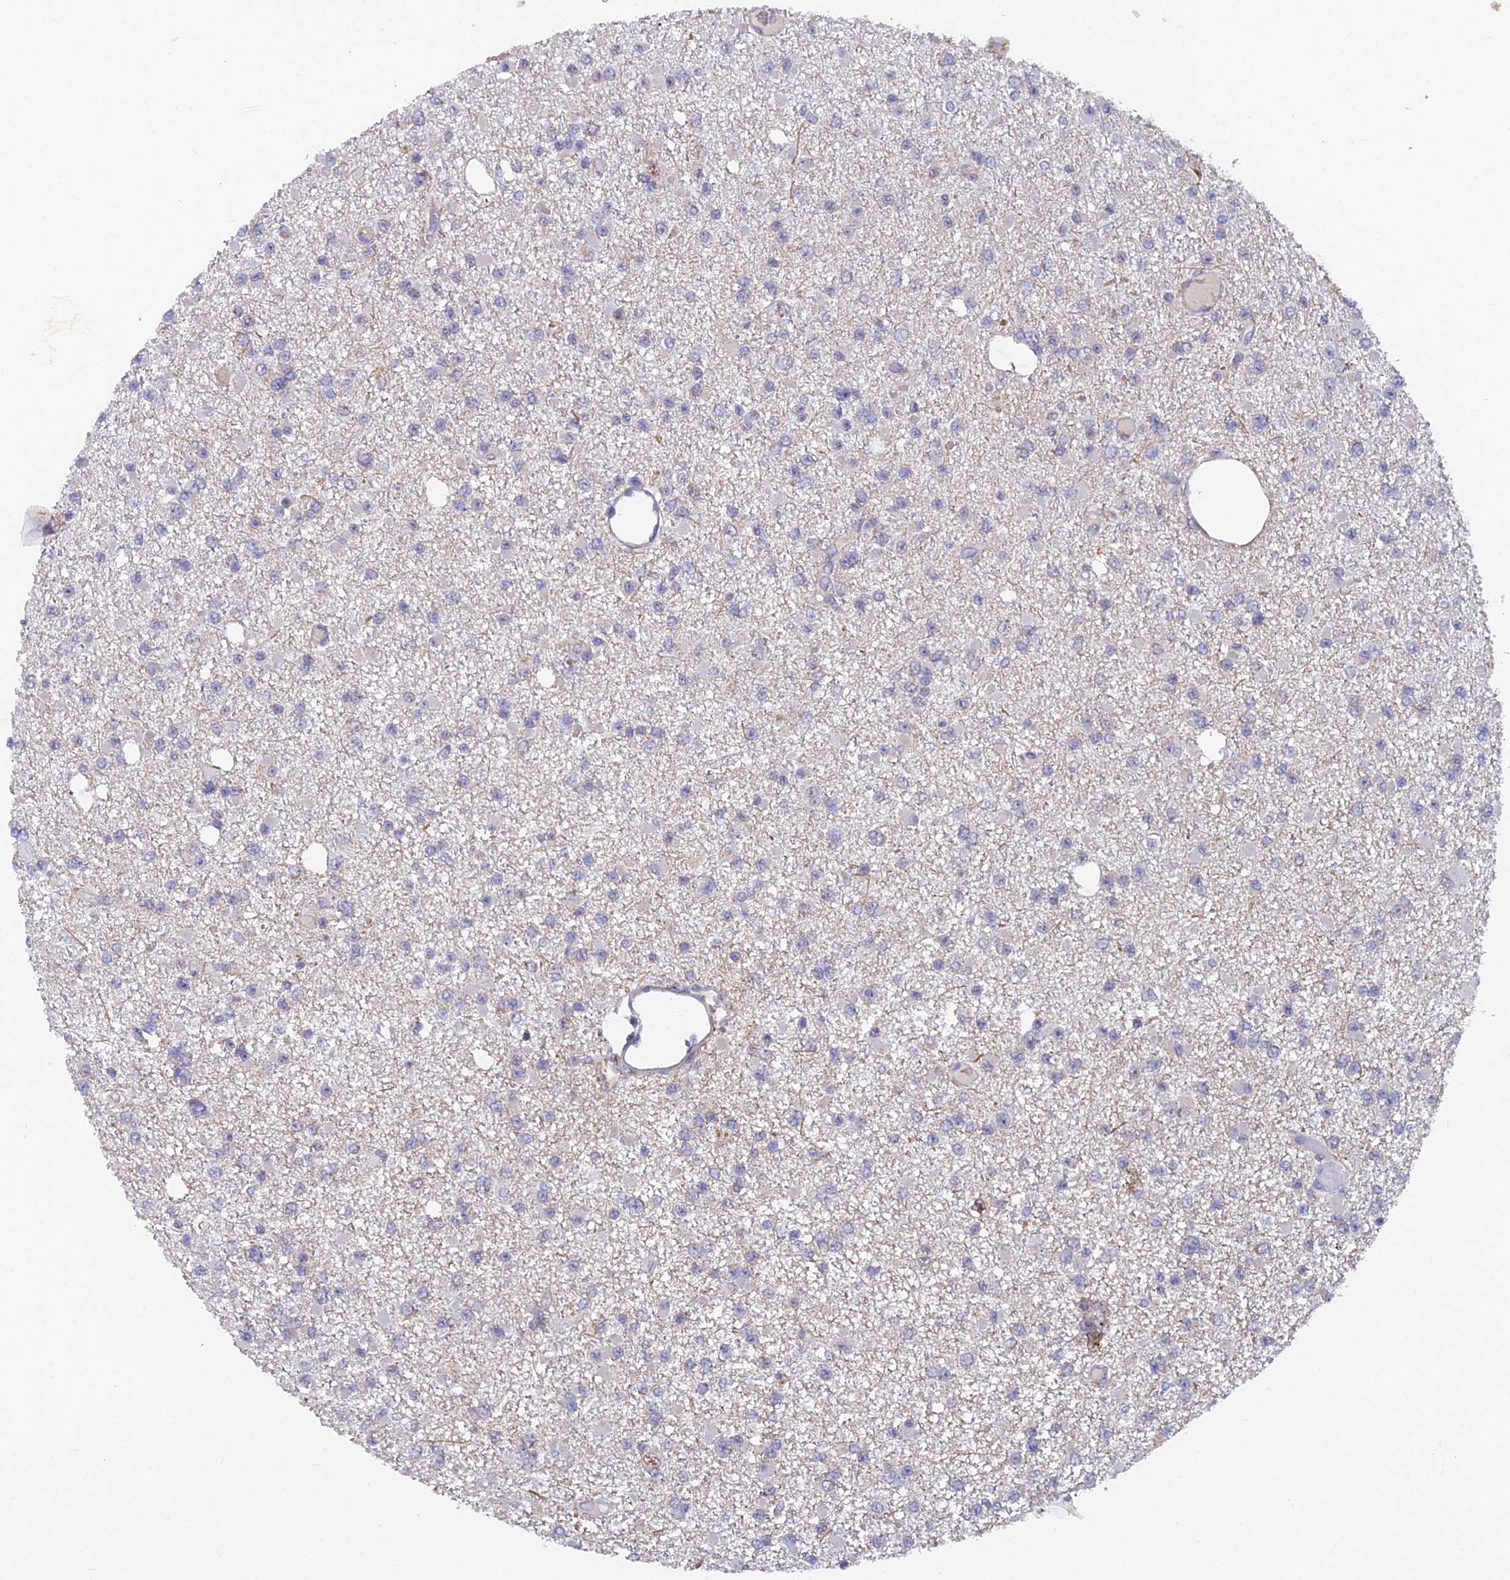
{"staining": {"intensity": "negative", "quantity": "none", "location": "none"}, "tissue": "glioma", "cell_type": "Tumor cells", "image_type": "cancer", "snomed": [{"axis": "morphology", "description": "Glioma, malignant, Low grade"}, {"axis": "topography", "description": "Brain"}], "caption": "Micrograph shows no significant protein staining in tumor cells of malignant low-grade glioma.", "gene": "XKR9", "patient": {"sex": "female", "age": 22}}